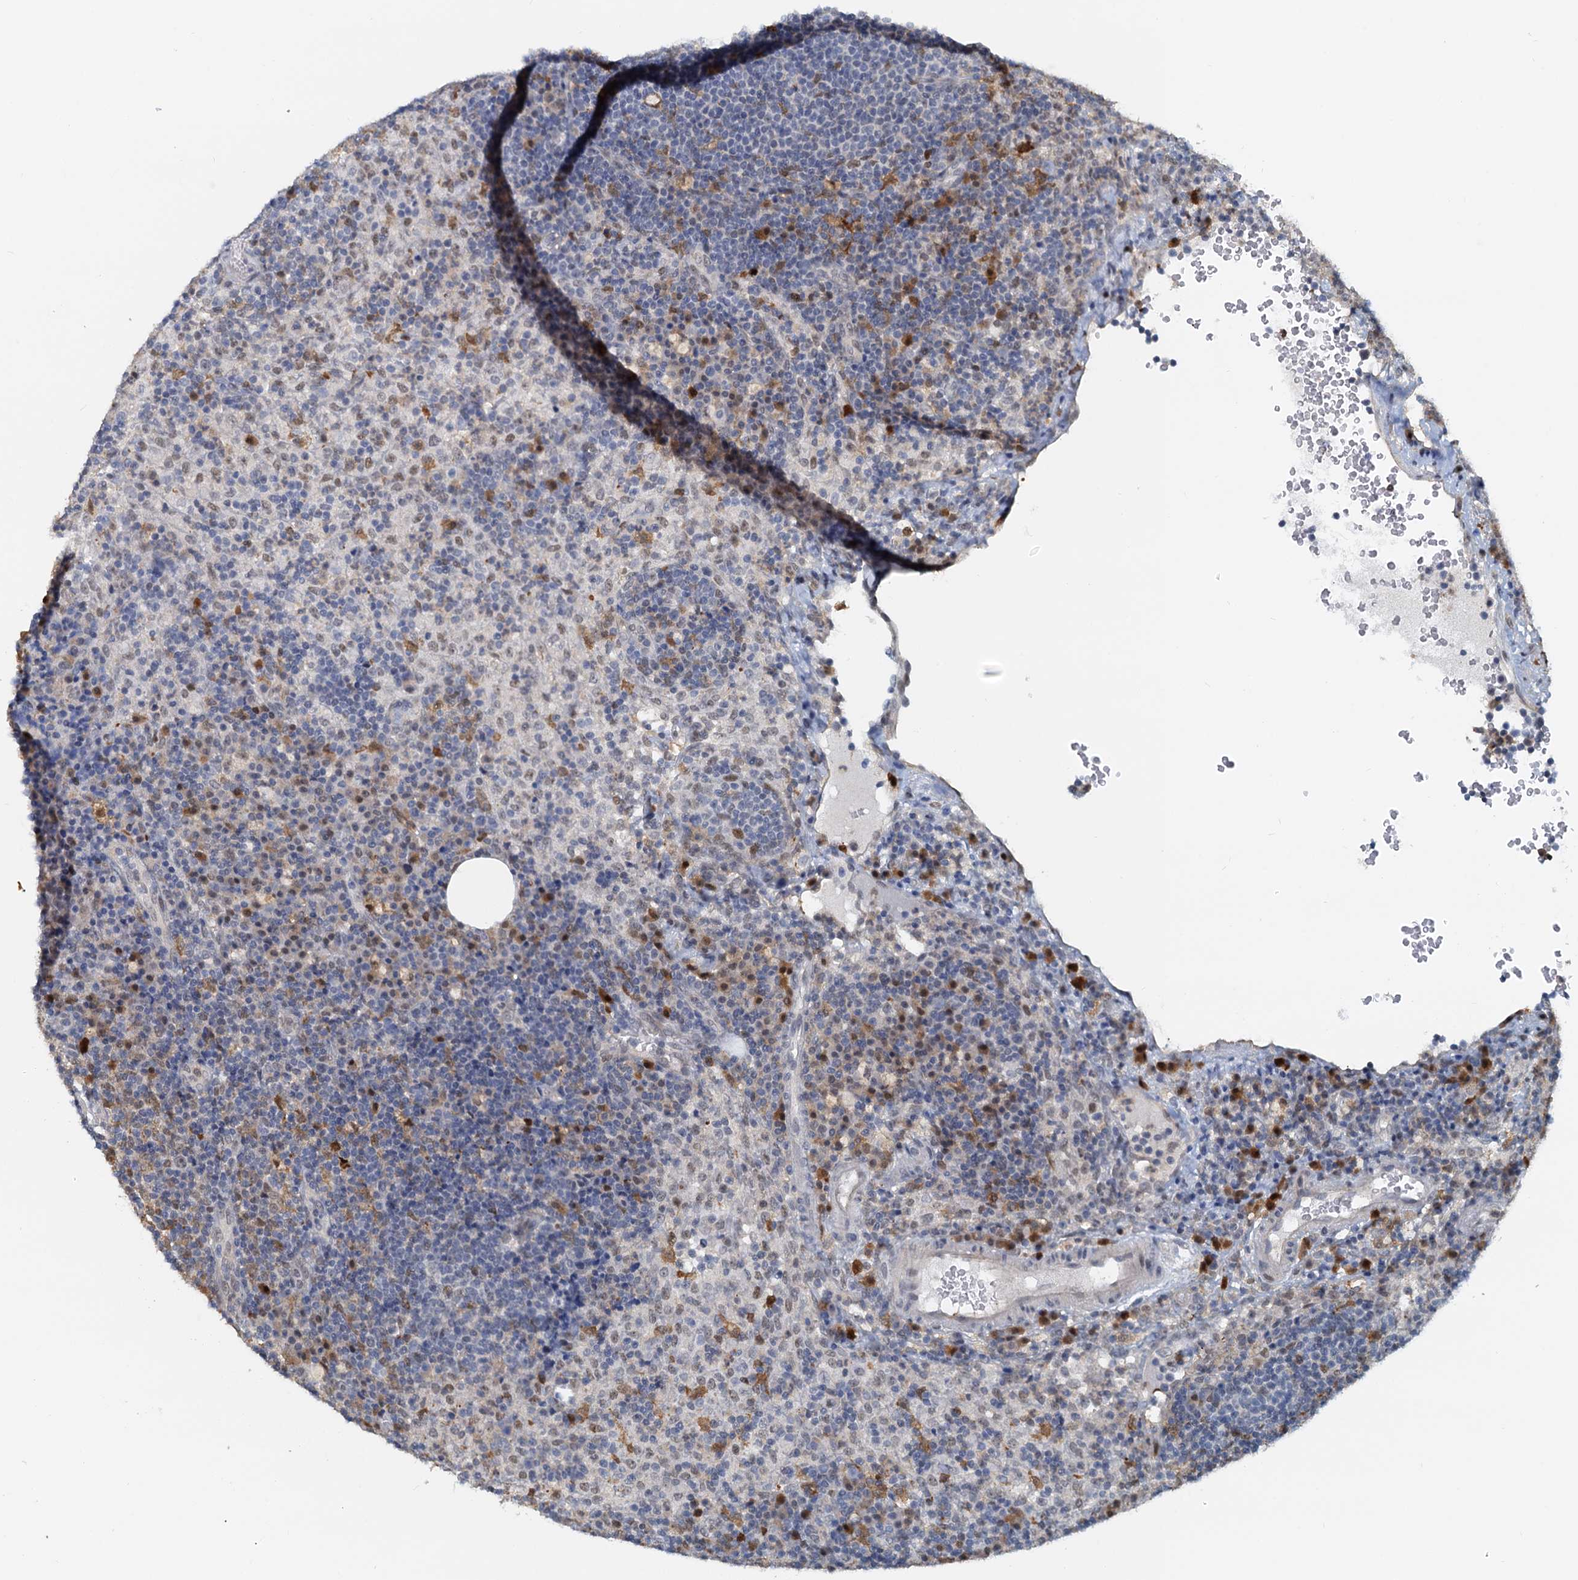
{"staining": {"intensity": "weak", "quantity": "25%-75%", "location": "nuclear"}, "tissue": "lymph node", "cell_type": "Germinal center cells", "image_type": "normal", "snomed": [{"axis": "morphology", "description": "Normal tissue, NOS"}, {"axis": "topography", "description": "Lymph node"}], "caption": "Approximately 25%-75% of germinal center cells in normal lymph node show weak nuclear protein staining as visualized by brown immunohistochemical staining.", "gene": "SPINDOC", "patient": {"sex": "female", "age": 70}}